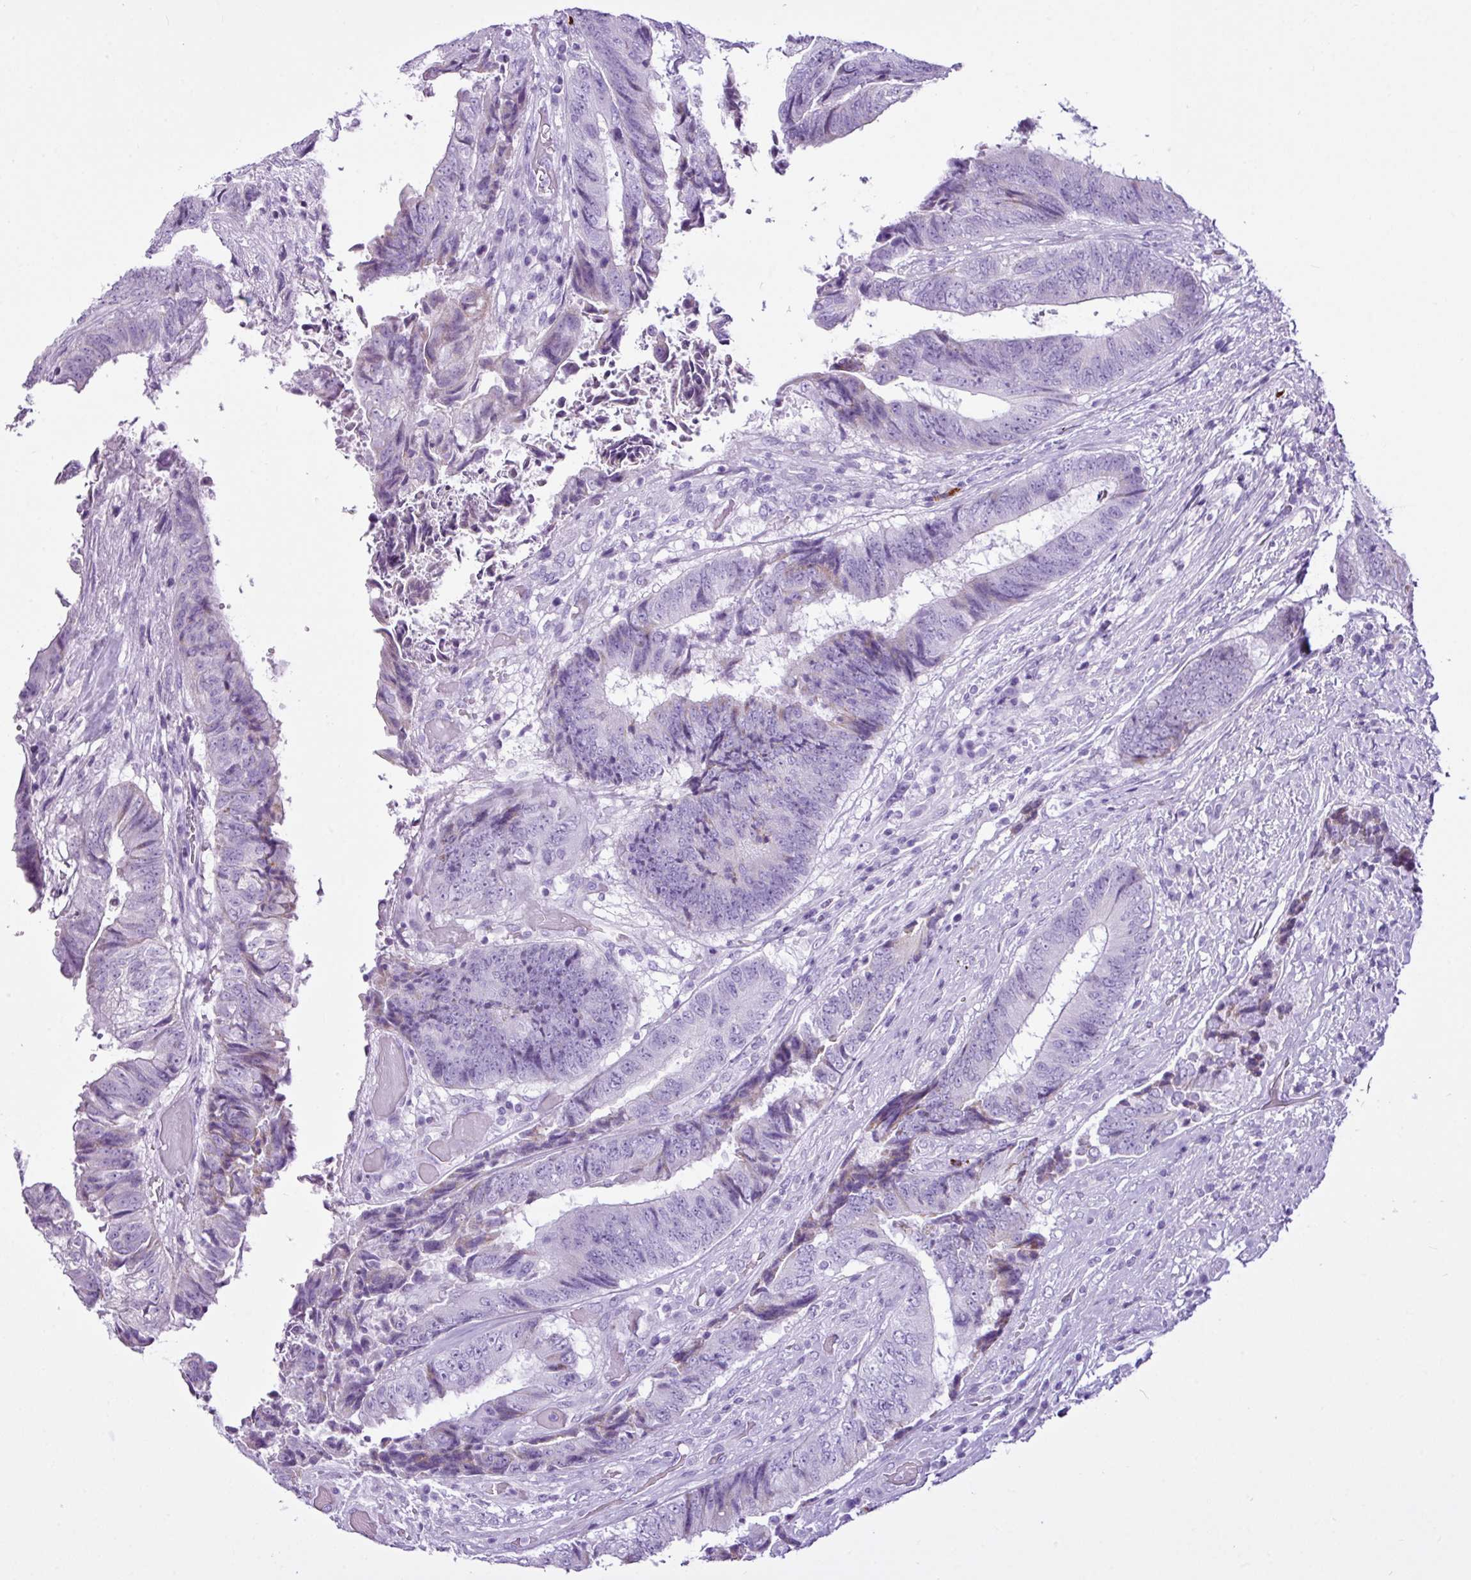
{"staining": {"intensity": "negative", "quantity": "none", "location": "none"}, "tissue": "colorectal cancer", "cell_type": "Tumor cells", "image_type": "cancer", "snomed": [{"axis": "morphology", "description": "Adenocarcinoma, NOS"}, {"axis": "topography", "description": "Rectum"}], "caption": "A high-resolution image shows IHC staining of colorectal cancer, which displays no significant staining in tumor cells. (Brightfield microscopy of DAB (3,3'-diaminobenzidine) IHC at high magnification).", "gene": "LILRB4", "patient": {"sex": "male", "age": 72}}